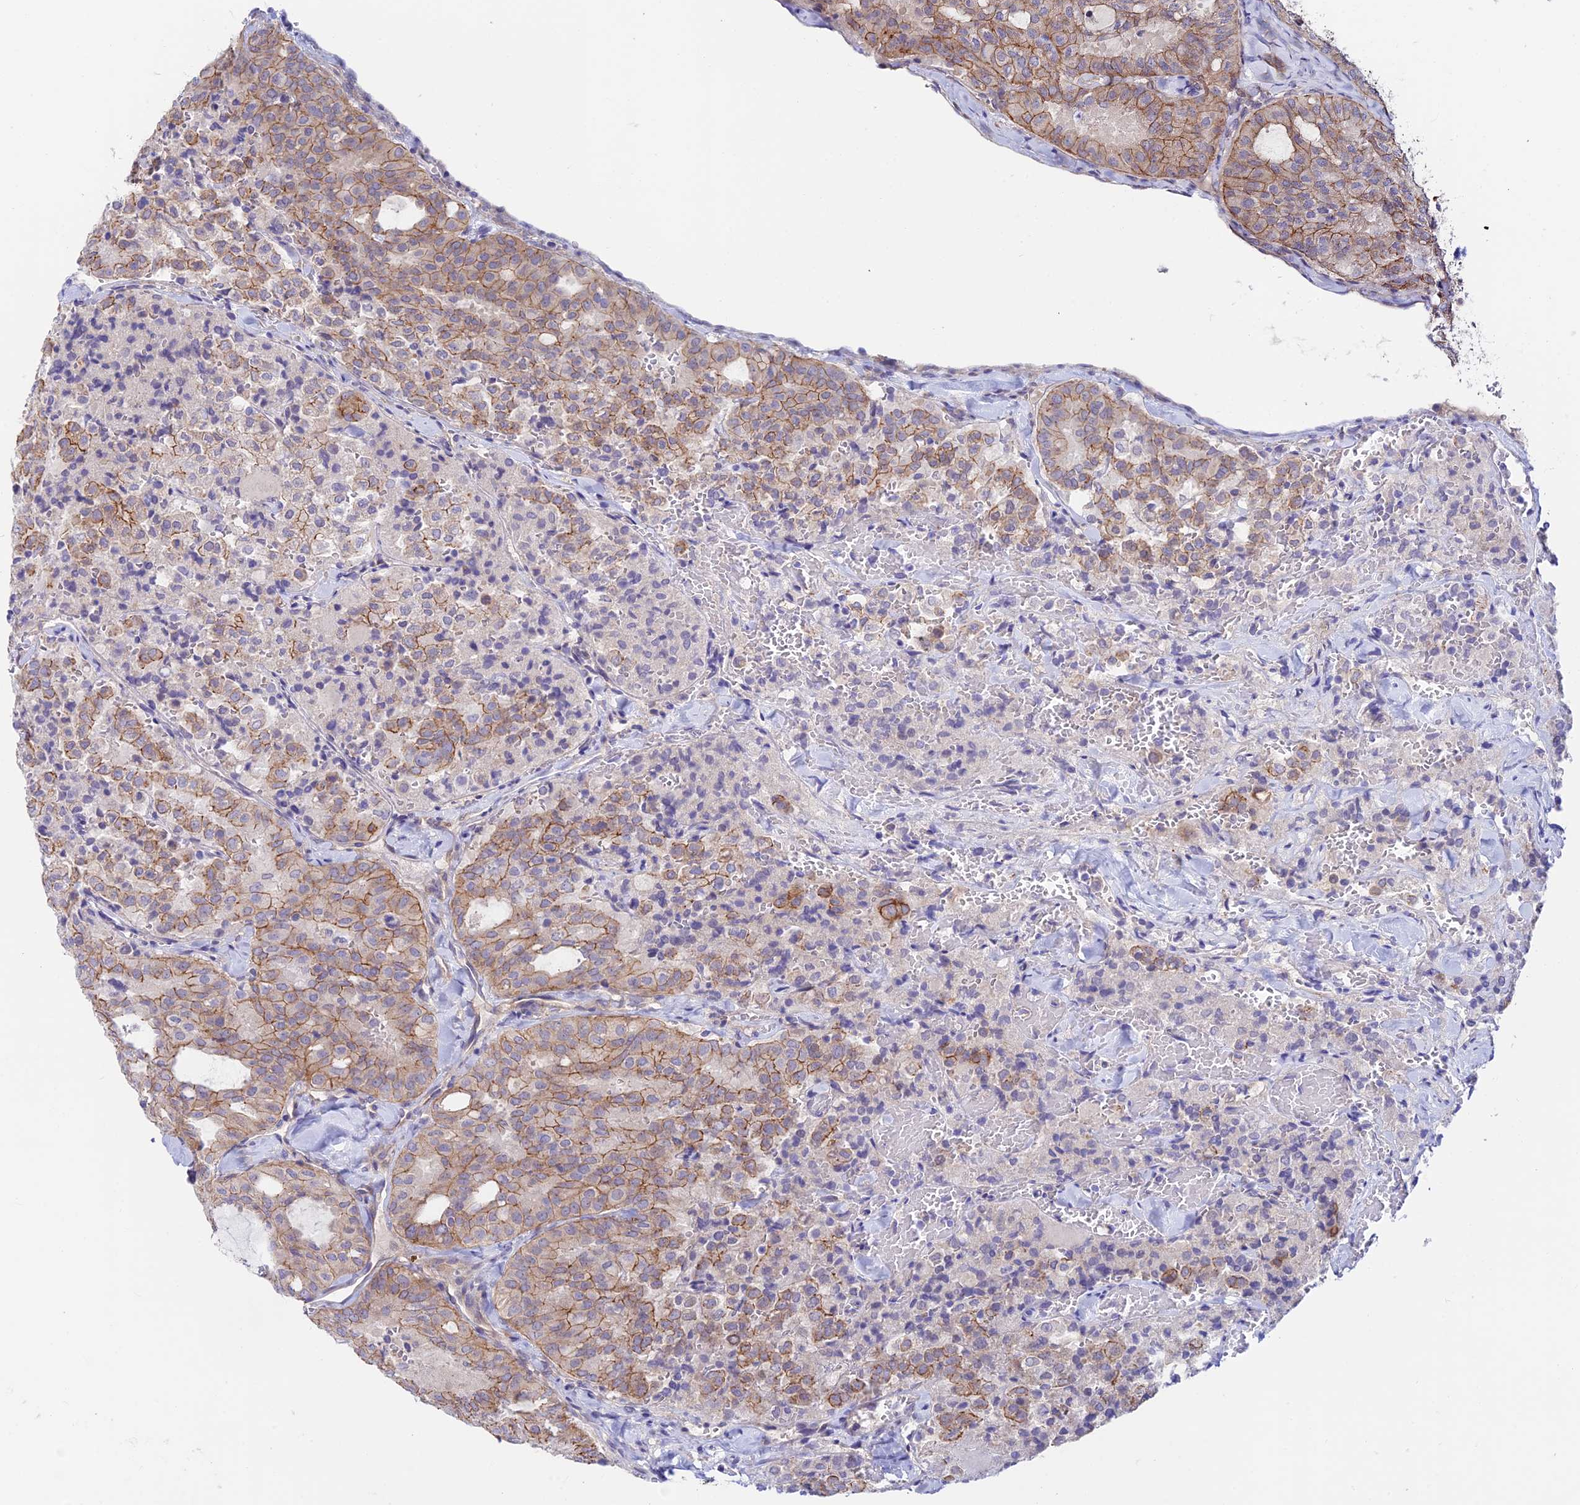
{"staining": {"intensity": "moderate", "quantity": ">75%", "location": "cytoplasmic/membranous"}, "tissue": "thyroid cancer", "cell_type": "Tumor cells", "image_type": "cancer", "snomed": [{"axis": "morphology", "description": "Follicular adenoma carcinoma, NOS"}, {"axis": "topography", "description": "Thyroid gland"}], "caption": "Thyroid follicular adenoma carcinoma stained with DAB (3,3'-diaminobenzidine) immunohistochemistry (IHC) demonstrates medium levels of moderate cytoplasmic/membranous staining in about >75% of tumor cells.", "gene": "ANKRD50", "patient": {"sex": "male", "age": 75}}